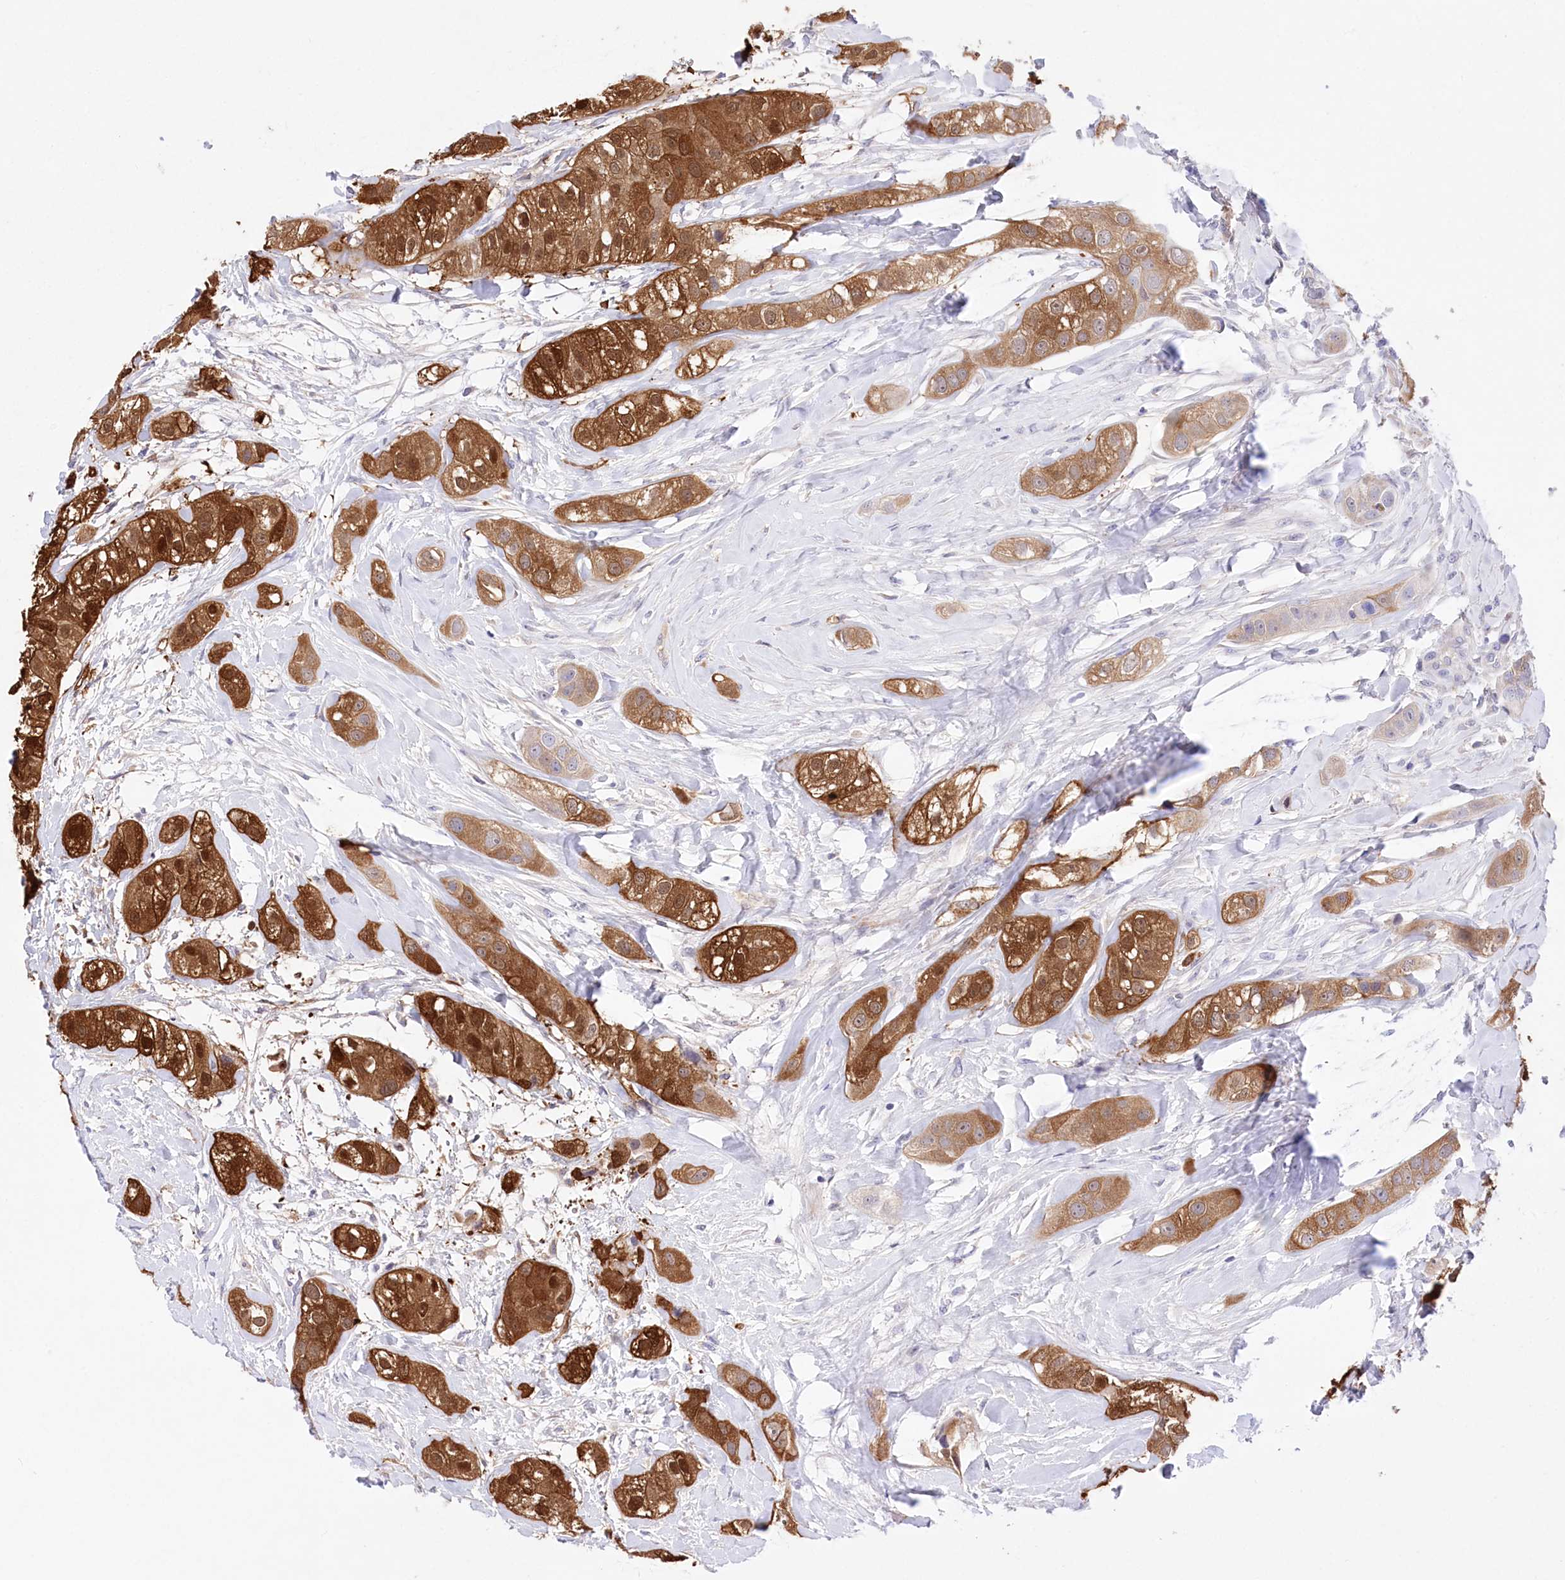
{"staining": {"intensity": "moderate", "quantity": "25%-75%", "location": "cytoplasmic/membranous,nuclear"}, "tissue": "head and neck cancer", "cell_type": "Tumor cells", "image_type": "cancer", "snomed": [{"axis": "morphology", "description": "Normal tissue, NOS"}, {"axis": "morphology", "description": "Squamous cell carcinoma, NOS"}, {"axis": "topography", "description": "Skeletal muscle"}, {"axis": "topography", "description": "Head-Neck"}], "caption": "Immunohistochemistry photomicrograph of neoplastic tissue: human head and neck squamous cell carcinoma stained using IHC shows medium levels of moderate protein expression localized specifically in the cytoplasmic/membranous and nuclear of tumor cells, appearing as a cytoplasmic/membranous and nuclear brown color.", "gene": "CEP164", "patient": {"sex": "male", "age": 51}}